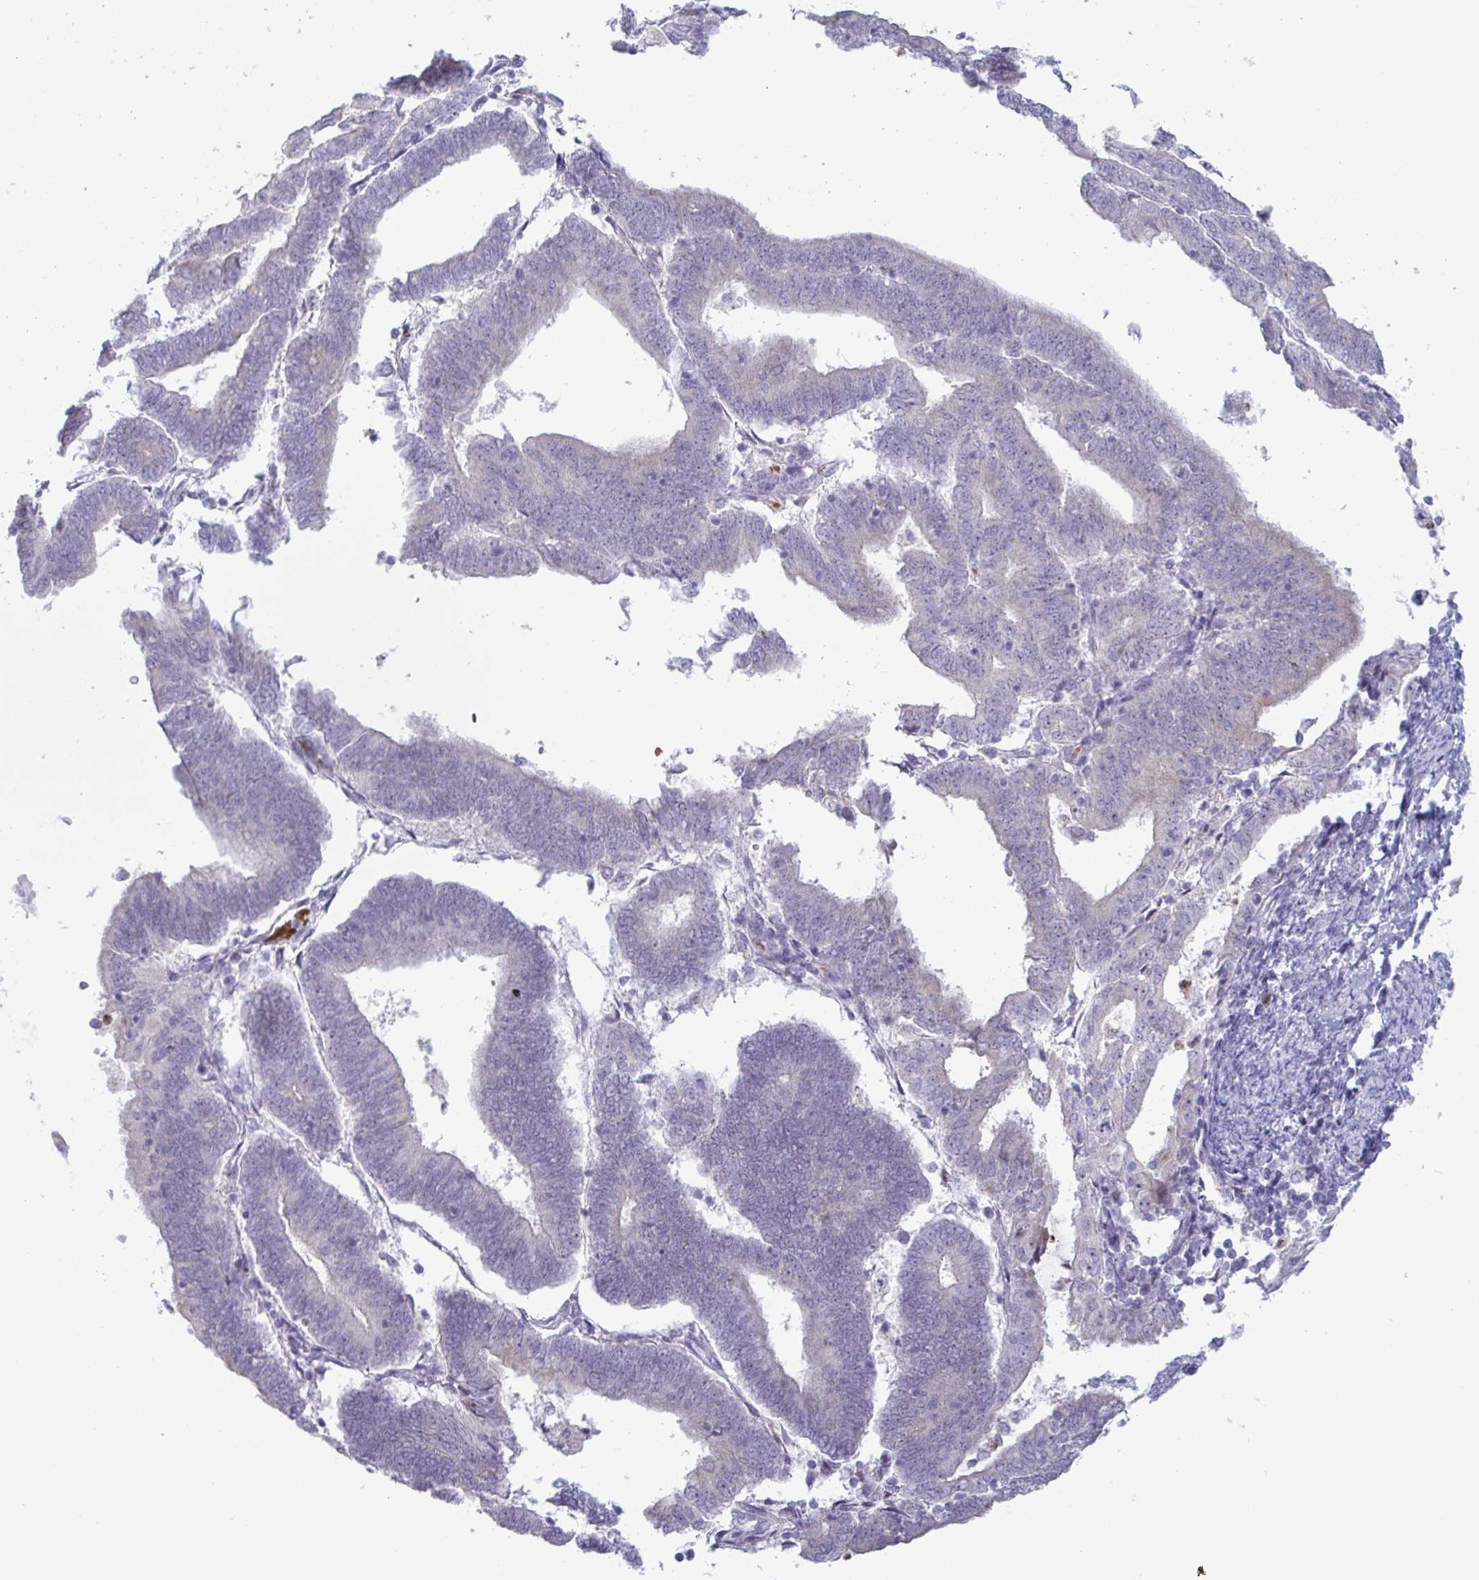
{"staining": {"intensity": "negative", "quantity": "none", "location": "none"}, "tissue": "endometrial cancer", "cell_type": "Tumor cells", "image_type": "cancer", "snomed": [{"axis": "morphology", "description": "Adenocarcinoma, NOS"}, {"axis": "topography", "description": "Endometrium"}], "caption": "Histopathology image shows no significant protein staining in tumor cells of adenocarcinoma (endometrial).", "gene": "CYP4F11", "patient": {"sex": "female", "age": 70}}